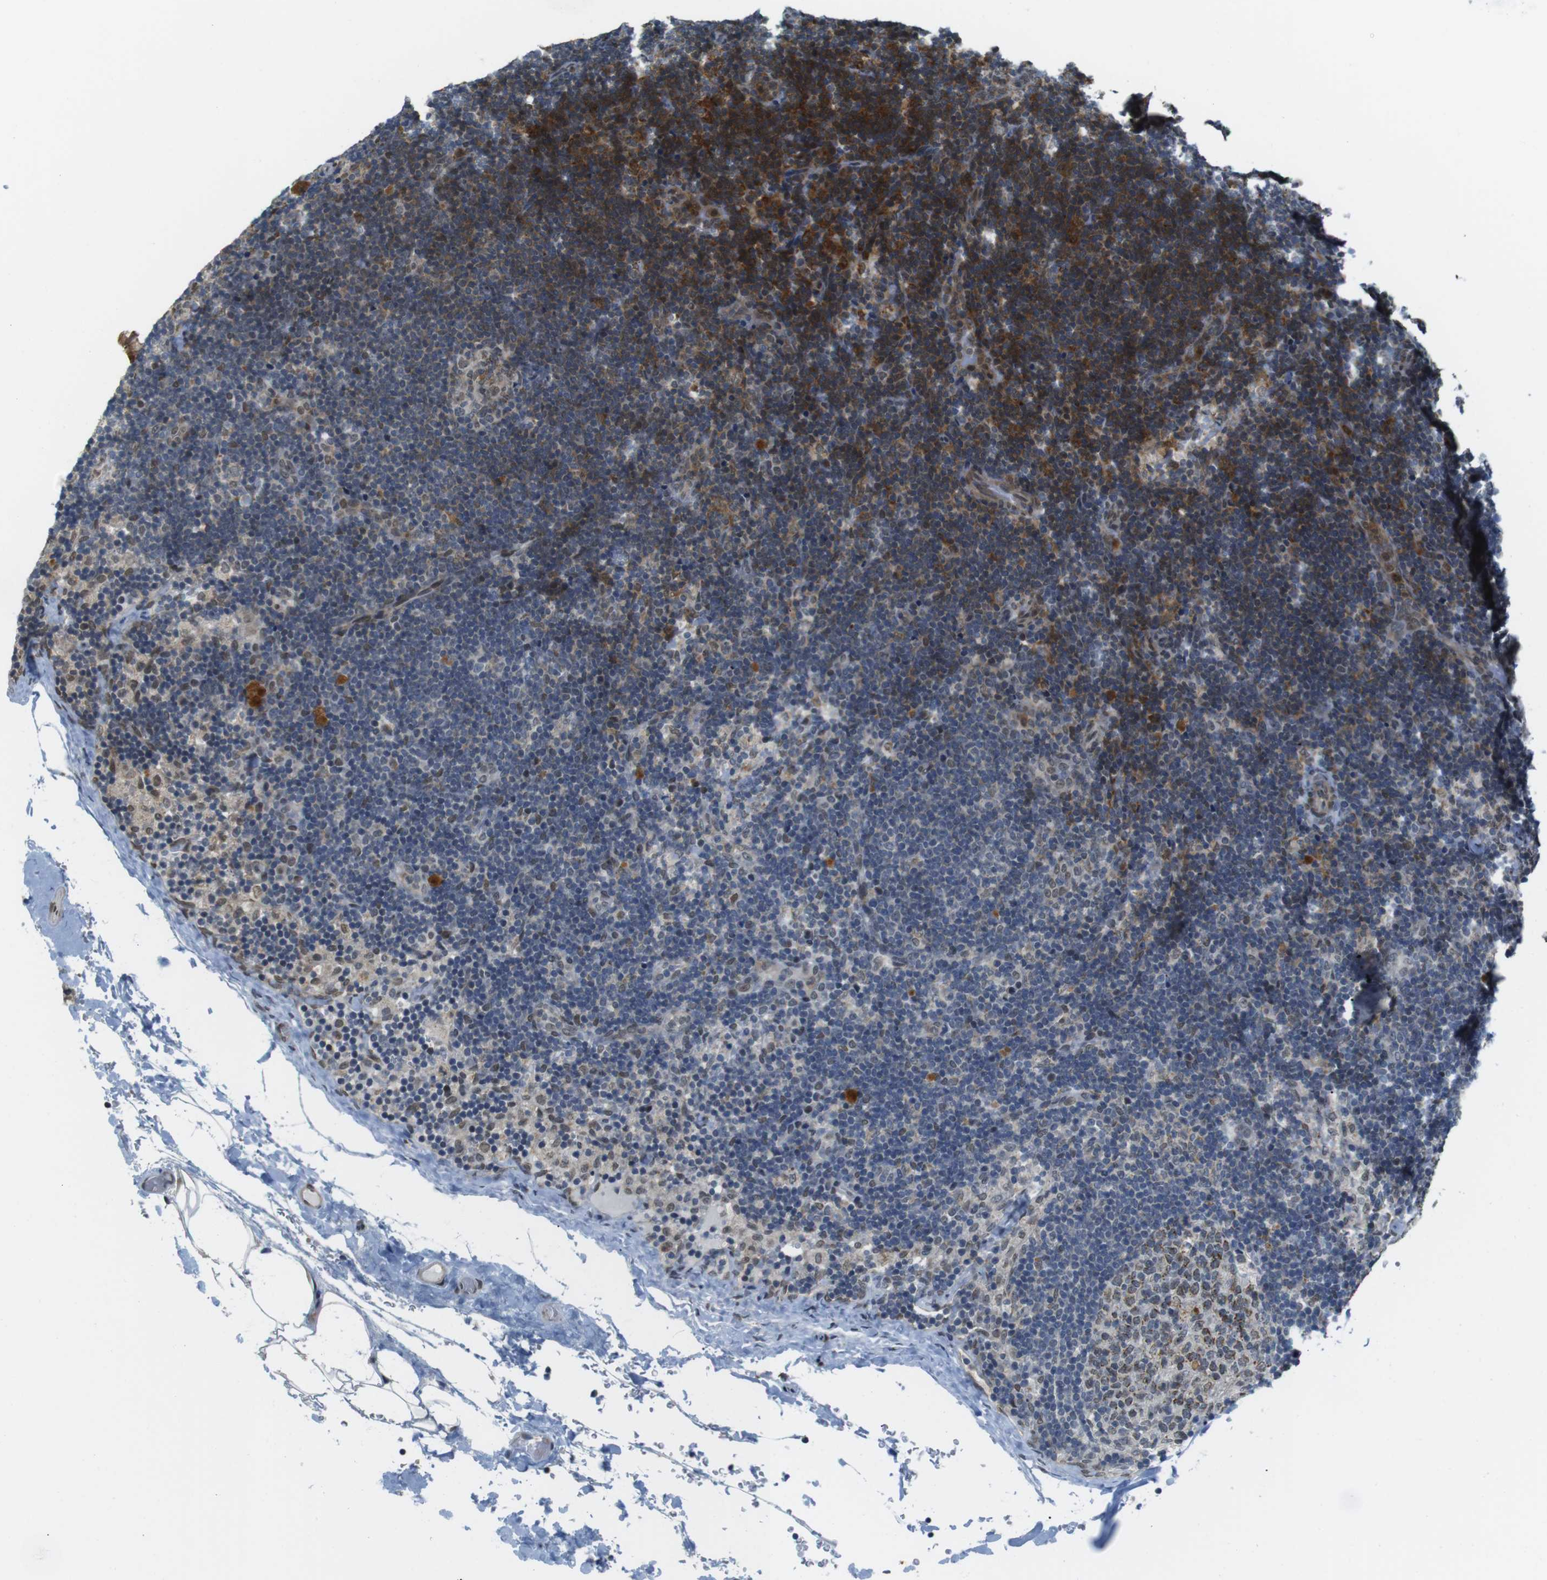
{"staining": {"intensity": "moderate", "quantity": "25%-75%", "location": "cytoplasmic/membranous"}, "tissue": "lymph node", "cell_type": "Germinal center cells", "image_type": "normal", "snomed": [{"axis": "morphology", "description": "Normal tissue, NOS"}, {"axis": "topography", "description": "Lymph node"}], "caption": "Protein expression analysis of normal human lymph node reveals moderate cytoplasmic/membranous staining in approximately 25%-75% of germinal center cells.", "gene": "USP7", "patient": {"sex": "female", "age": 14}}